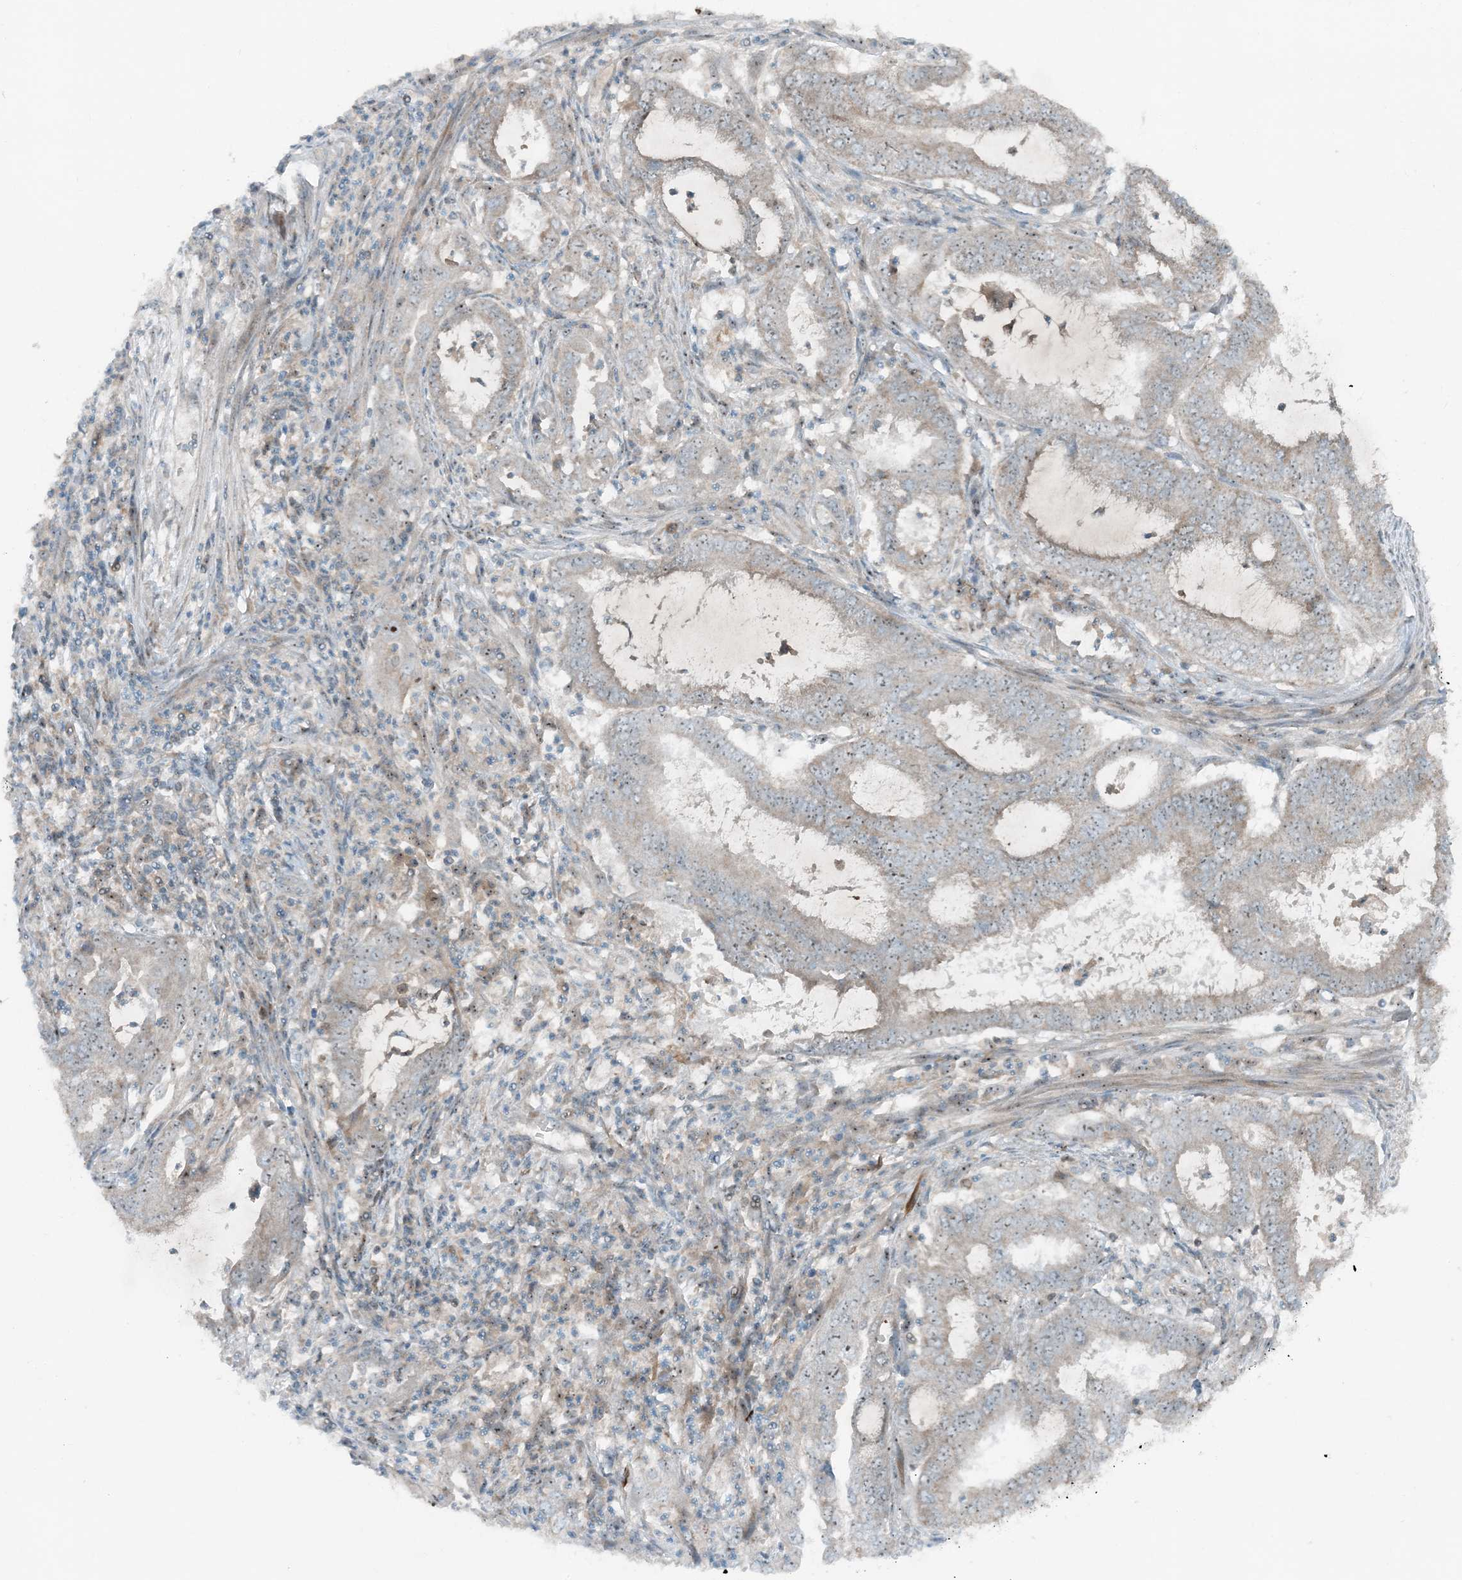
{"staining": {"intensity": "weak", "quantity": "<25%", "location": "cytoplasmic/membranous"}, "tissue": "endometrial cancer", "cell_type": "Tumor cells", "image_type": "cancer", "snomed": [{"axis": "morphology", "description": "Adenocarcinoma, NOS"}, {"axis": "topography", "description": "Endometrium"}], "caption": "Immunohistochemistry micrograph of human endometrial adenocarcinoma stained for a protein (brown), which displays no positivity in tumor cells. The staining was performed using DAB to visualize the protein expression in brown, while the nuclei were stained in blue with hematoxylin (Magnification: 20x).", "gene": "MITD1", "patient": {"sex": "female", "age": 51}}